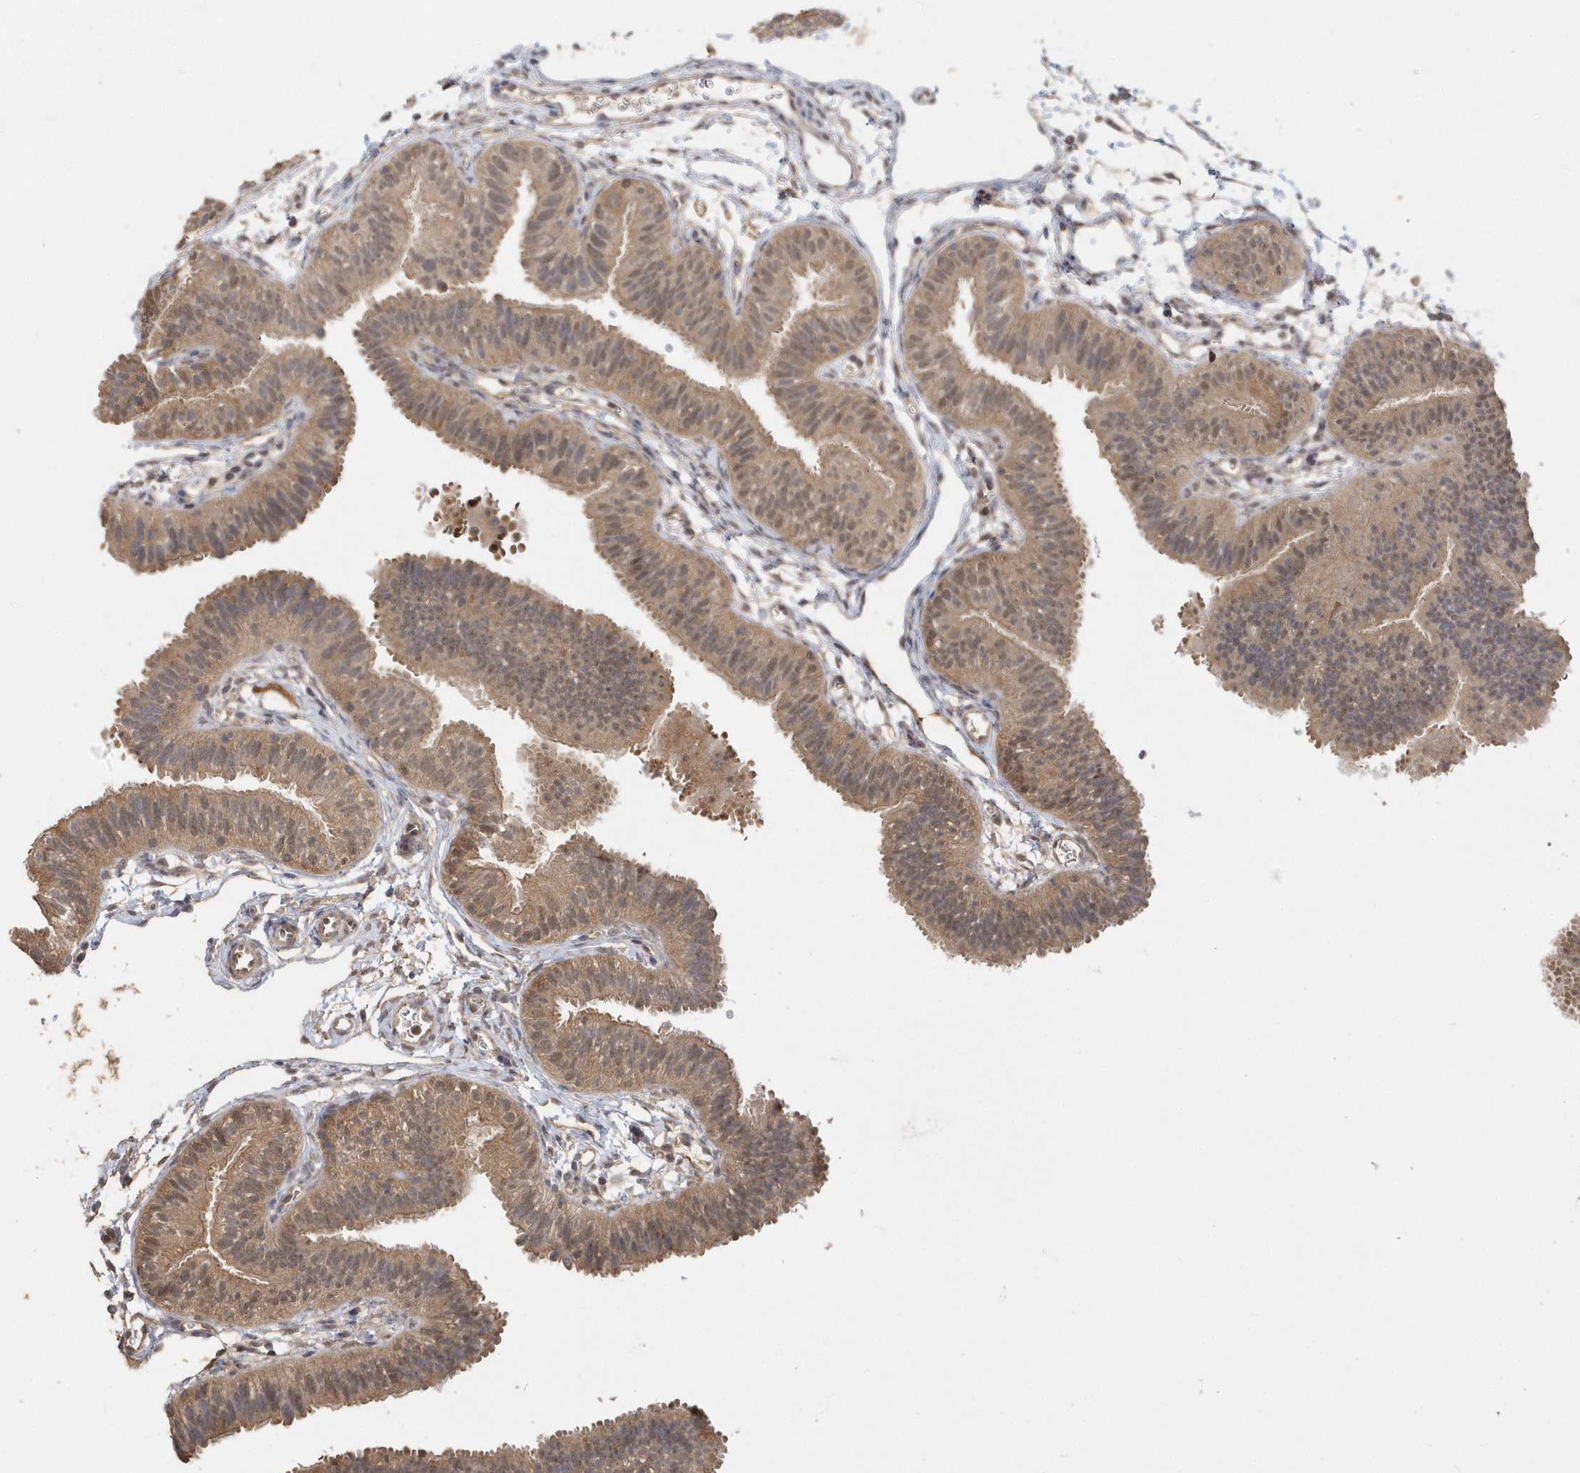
{"staining": {"intensity": "moderate", "quantity": ">75%", "location": "cytoplasmic/membranous,nuclear"}, "tissue": "fallopian tube", "cell_type": "Glandular cells", "image_type": "normal", "snomed": [{"axis": "morphology", "description": "Normal tissue, NOS"}, {"axis": "topography", "description": "Fallopian tube"}], "caption": "A brown stain shows moderate cytoplasmic/membranous,nuclear expression of a protein in glandular cells of benign human fallopian tube.", "gene": "RPEL1", "patient": {"sex": "female", "age": 35}}